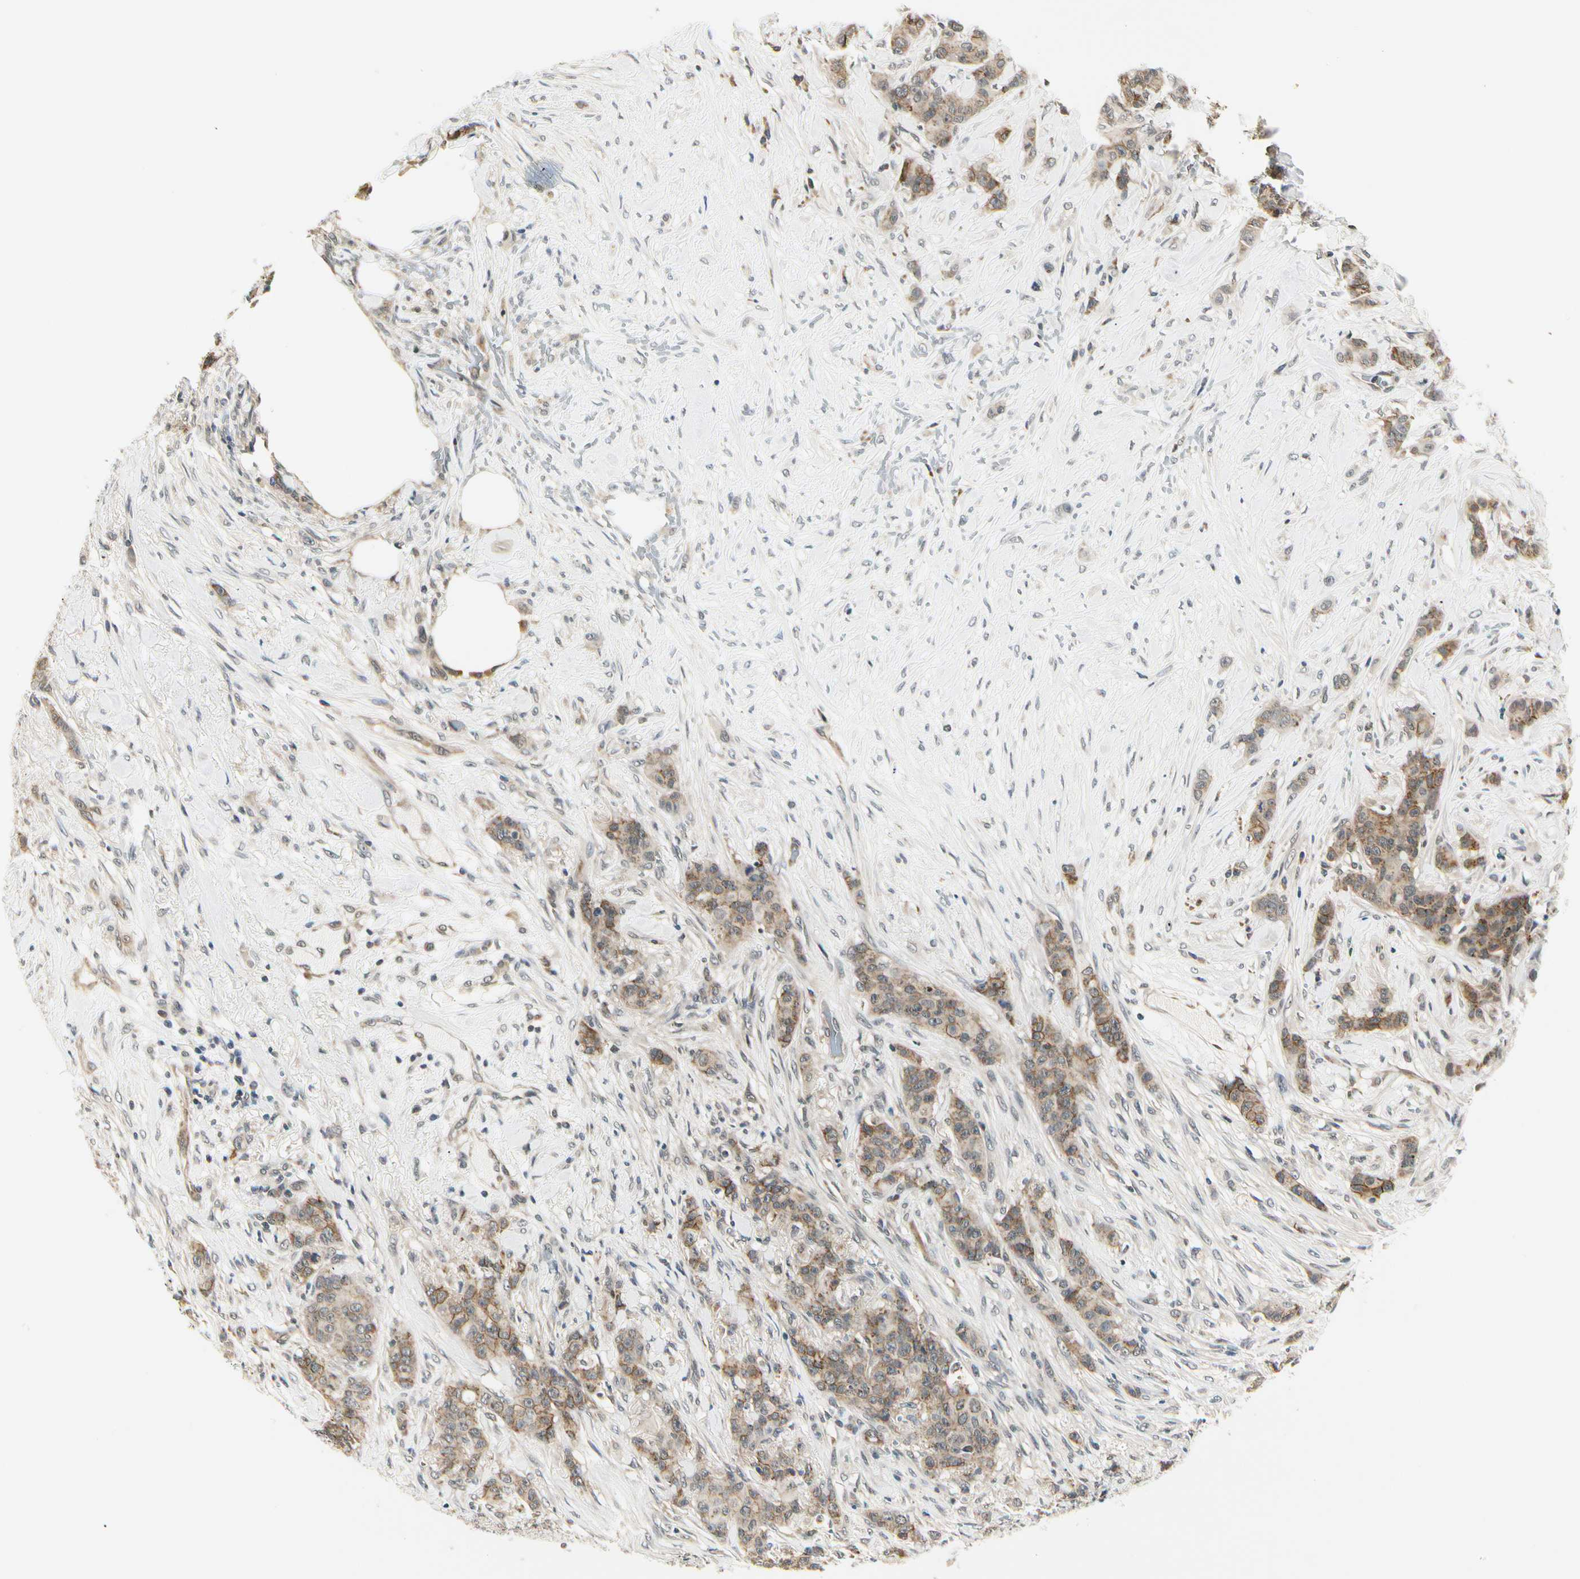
{"staining": {"intensity": "moderate", "quantity": ">75%", "location": "cytoplasmic/membranous"}, "tissue": "breast cancer", "cell_type": "Tumor cells", "image_type": "cancer", "snomed": [{"axis": "morphology", "description": "Duct carcinoma"}, {"axis": "topography", "description": "Breast"}], "caption": "Protein analysis of breast infiltrating ductal carcinoma tissue exhibits moderate cytoplasmic/membranous staining in approximately >75% of tumor cells. Using DAB (brown) and hematoxylin (blue) stains, captured at high magnification using brightfield microscopy.", "gene": "PDK2", "patient": {"sex": "female", "age": 40}}